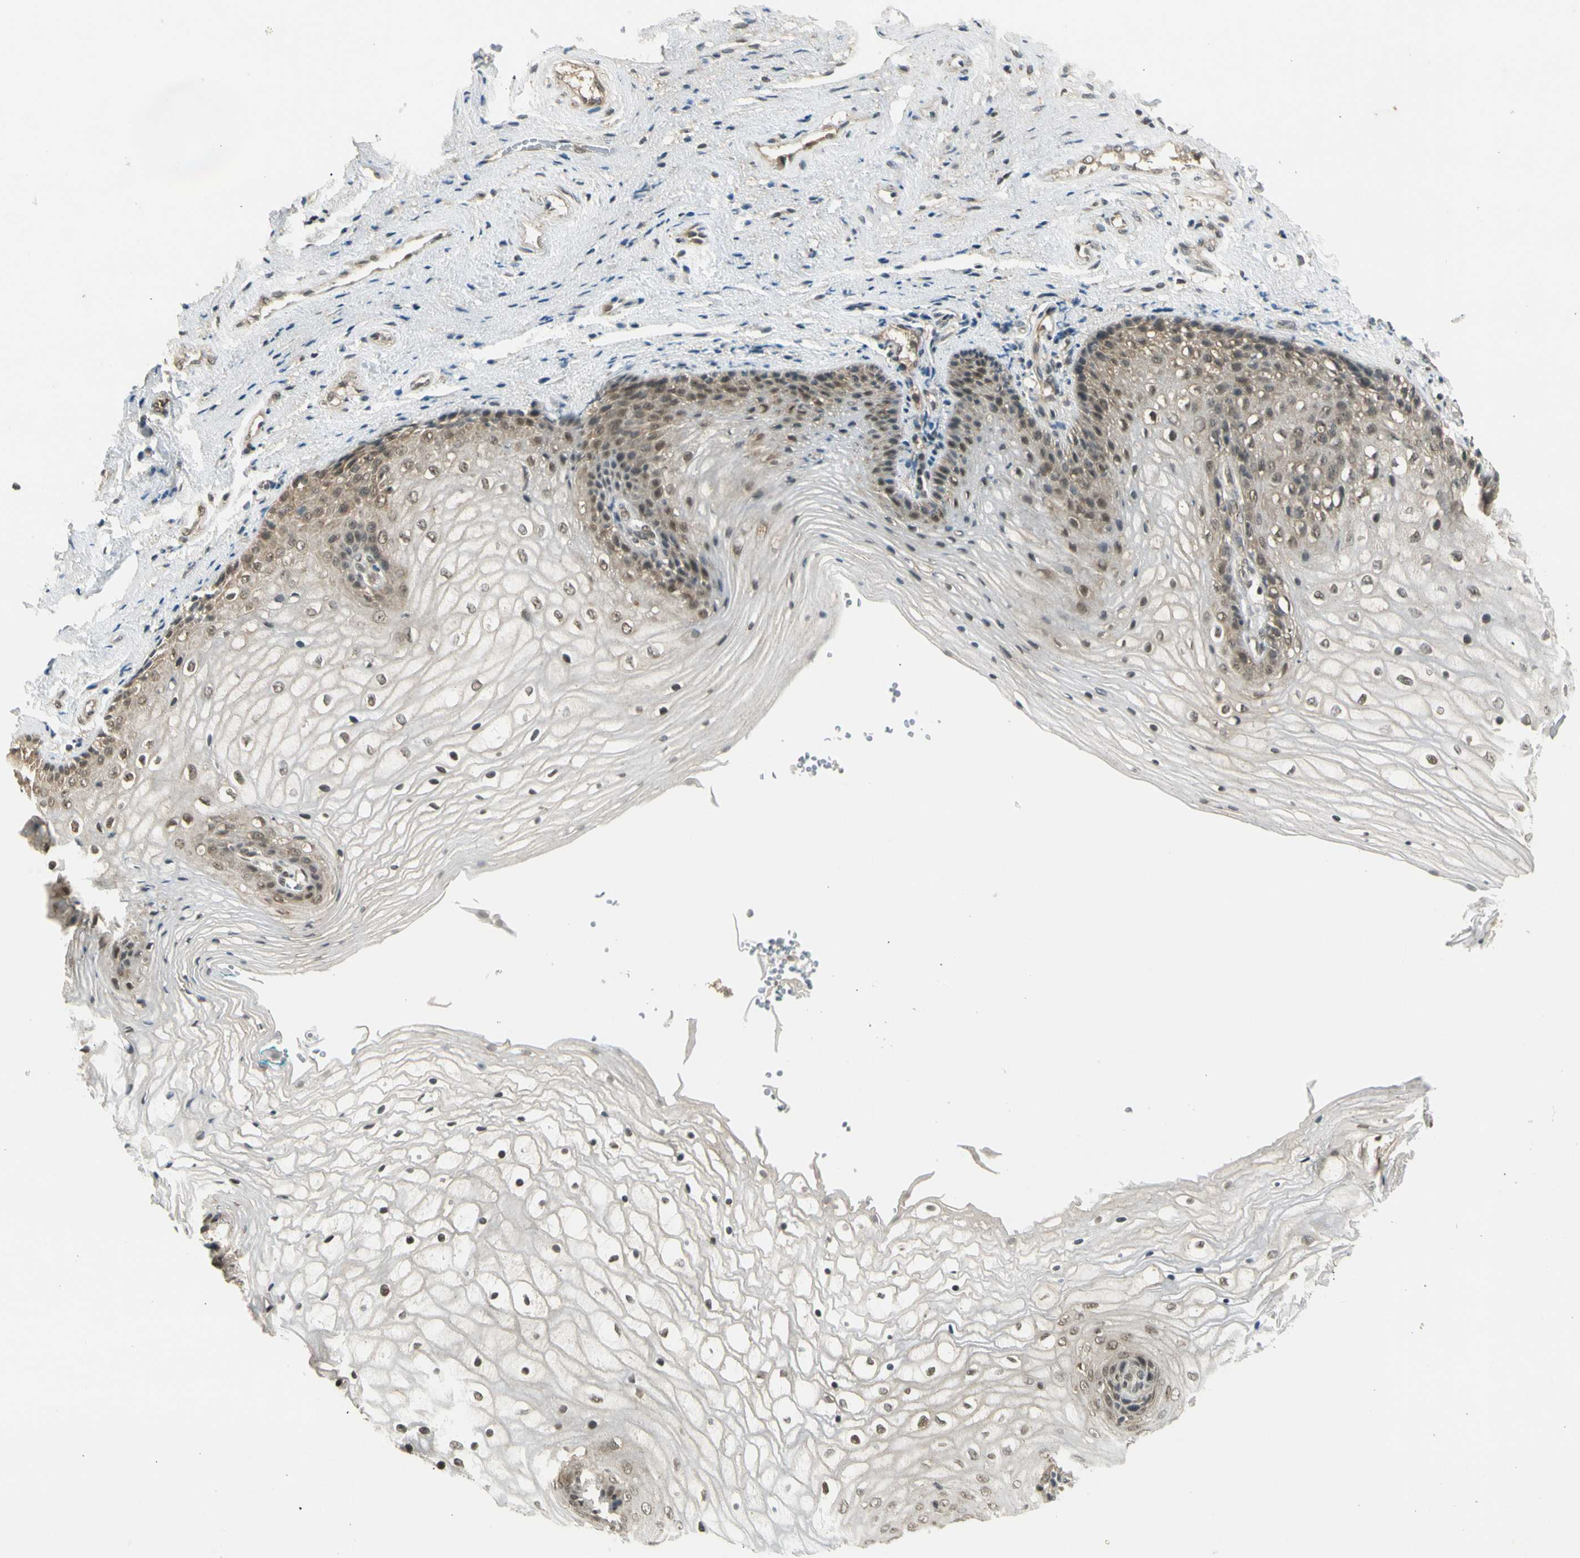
{"staining": {"intensity": "weak", "quantity": "25%-75%", "location": "cytoplasmic/membranous,nuclear"}, "tissue": "vagina", "cell_type": "Squamous epithelial cells", "image_type": "normal", "snomed": [{"axis": "morphology", "description": "Normal tissue, NOS"}, {"axis": "topography", "description": "Vagina"}], "caption": "Immunohistochemistry (IHC) staining of unremarkable vagina, which shows low levels of weak cytoplasmic/membranous,nuclear expression in about 25%-75% of squamous epithelial cells indicating weak cytoplasmic/membranous,nuclear protein positivity. The staining was performed using DAB (3,3'-diaminobenzidine) (brown) for protein detection and nuclei were counterstained in hematoxylin (blue).", "gene": "ZNF135", "patient": {"sex": "female", "age": 34}}